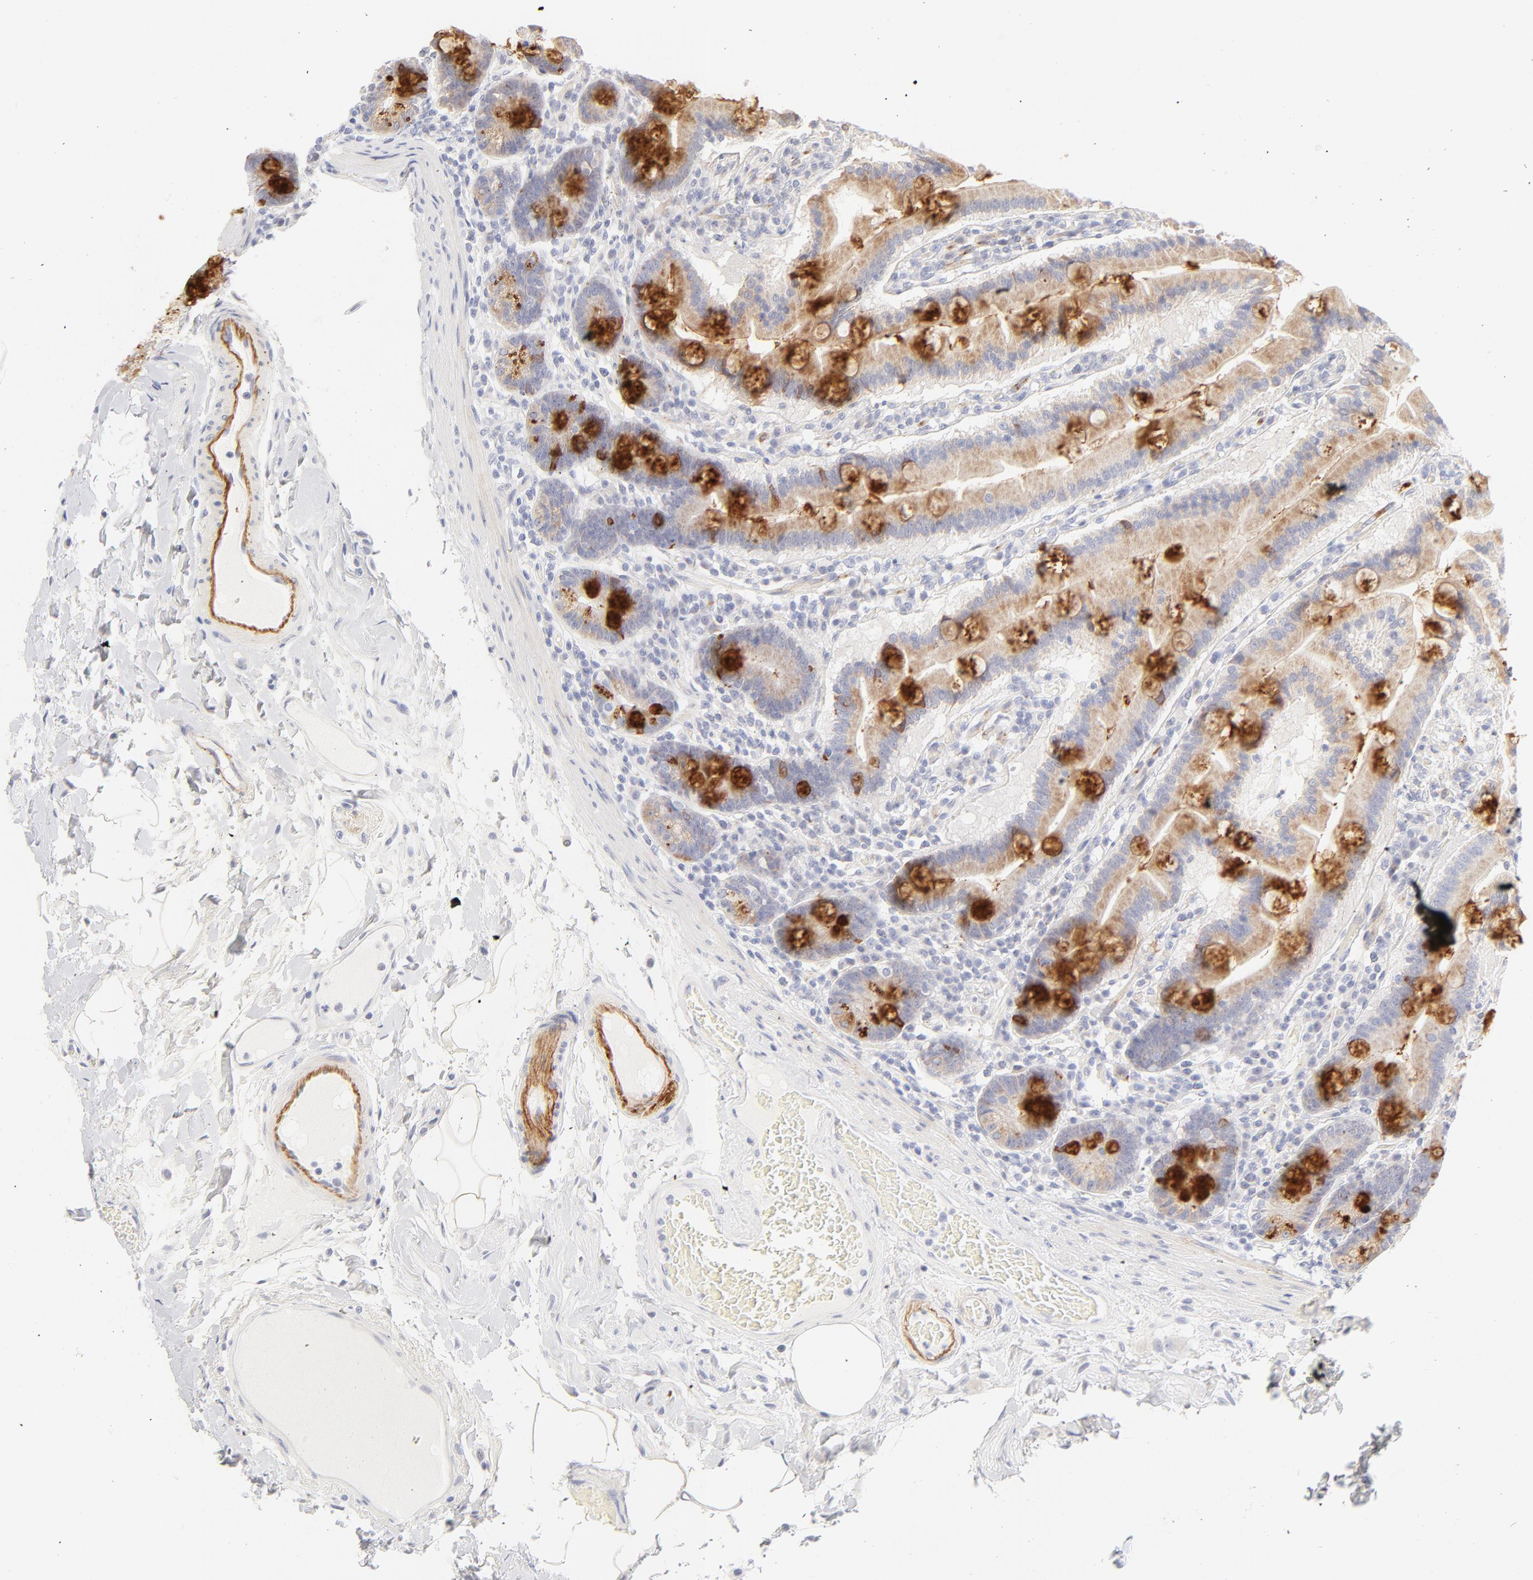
{"staining": {"intensity": "strong", "quantity": ">75%", "location": "cytoplasmic/membranous"}, "tissue": "duodenum", "cell_type": "Glandular cells", "image_type": "normal", "snomed": [{"axis": "morphology", "description": "Normal tissue, NOS"}, {"axis": "topography", "description": "Duodenum"}], "caption": "Benign duodenum reveals strong cytoplasmic/membranous staining in about >75% of glandular cells.", "gene": "NPNT", "patient": {"sex": "female", "age": 64}}